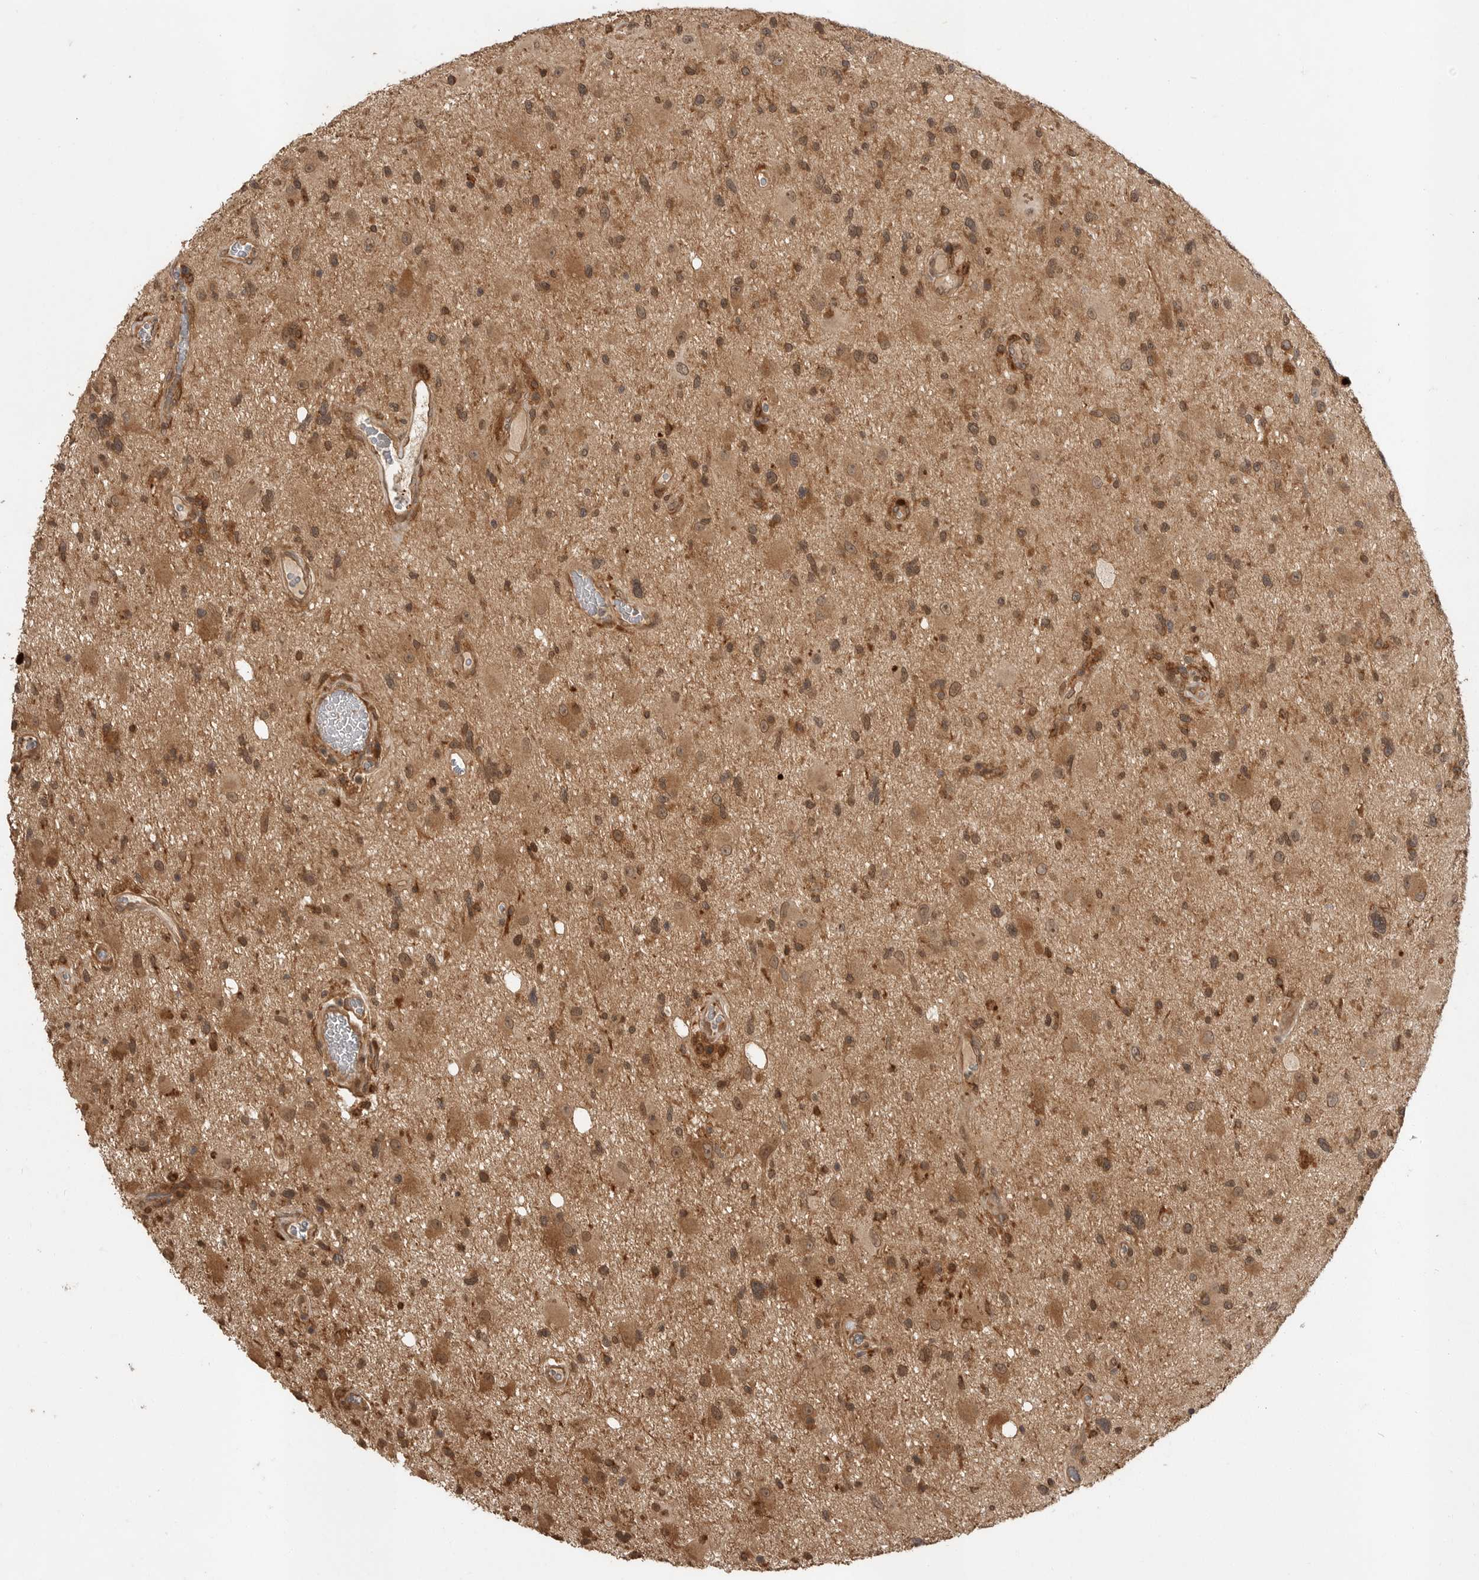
{"staining": {"intensity": "moderate", "quantity": ">75%", "location": "cytoplasmic/membranous,nuclear"}, "tissue": "glioma", "cell_type": "Tumor cells", "image_type": "cancer", "snomed": [{"axis": "morphology", "description": "Glioma, malignant, High grade"}, {"axis": "topography", "description": "Brain"}], "caption": "Protein staining of malignant glioma (high-grade) tissue shows moderate cytoplasmic/membranous and nuclear positivity in about >75% of tumor cells. (IHC, brightfield microscopy, high magnification).", "gene": "OSBPL9", "patient": {"sex": "male", "age": 33}}